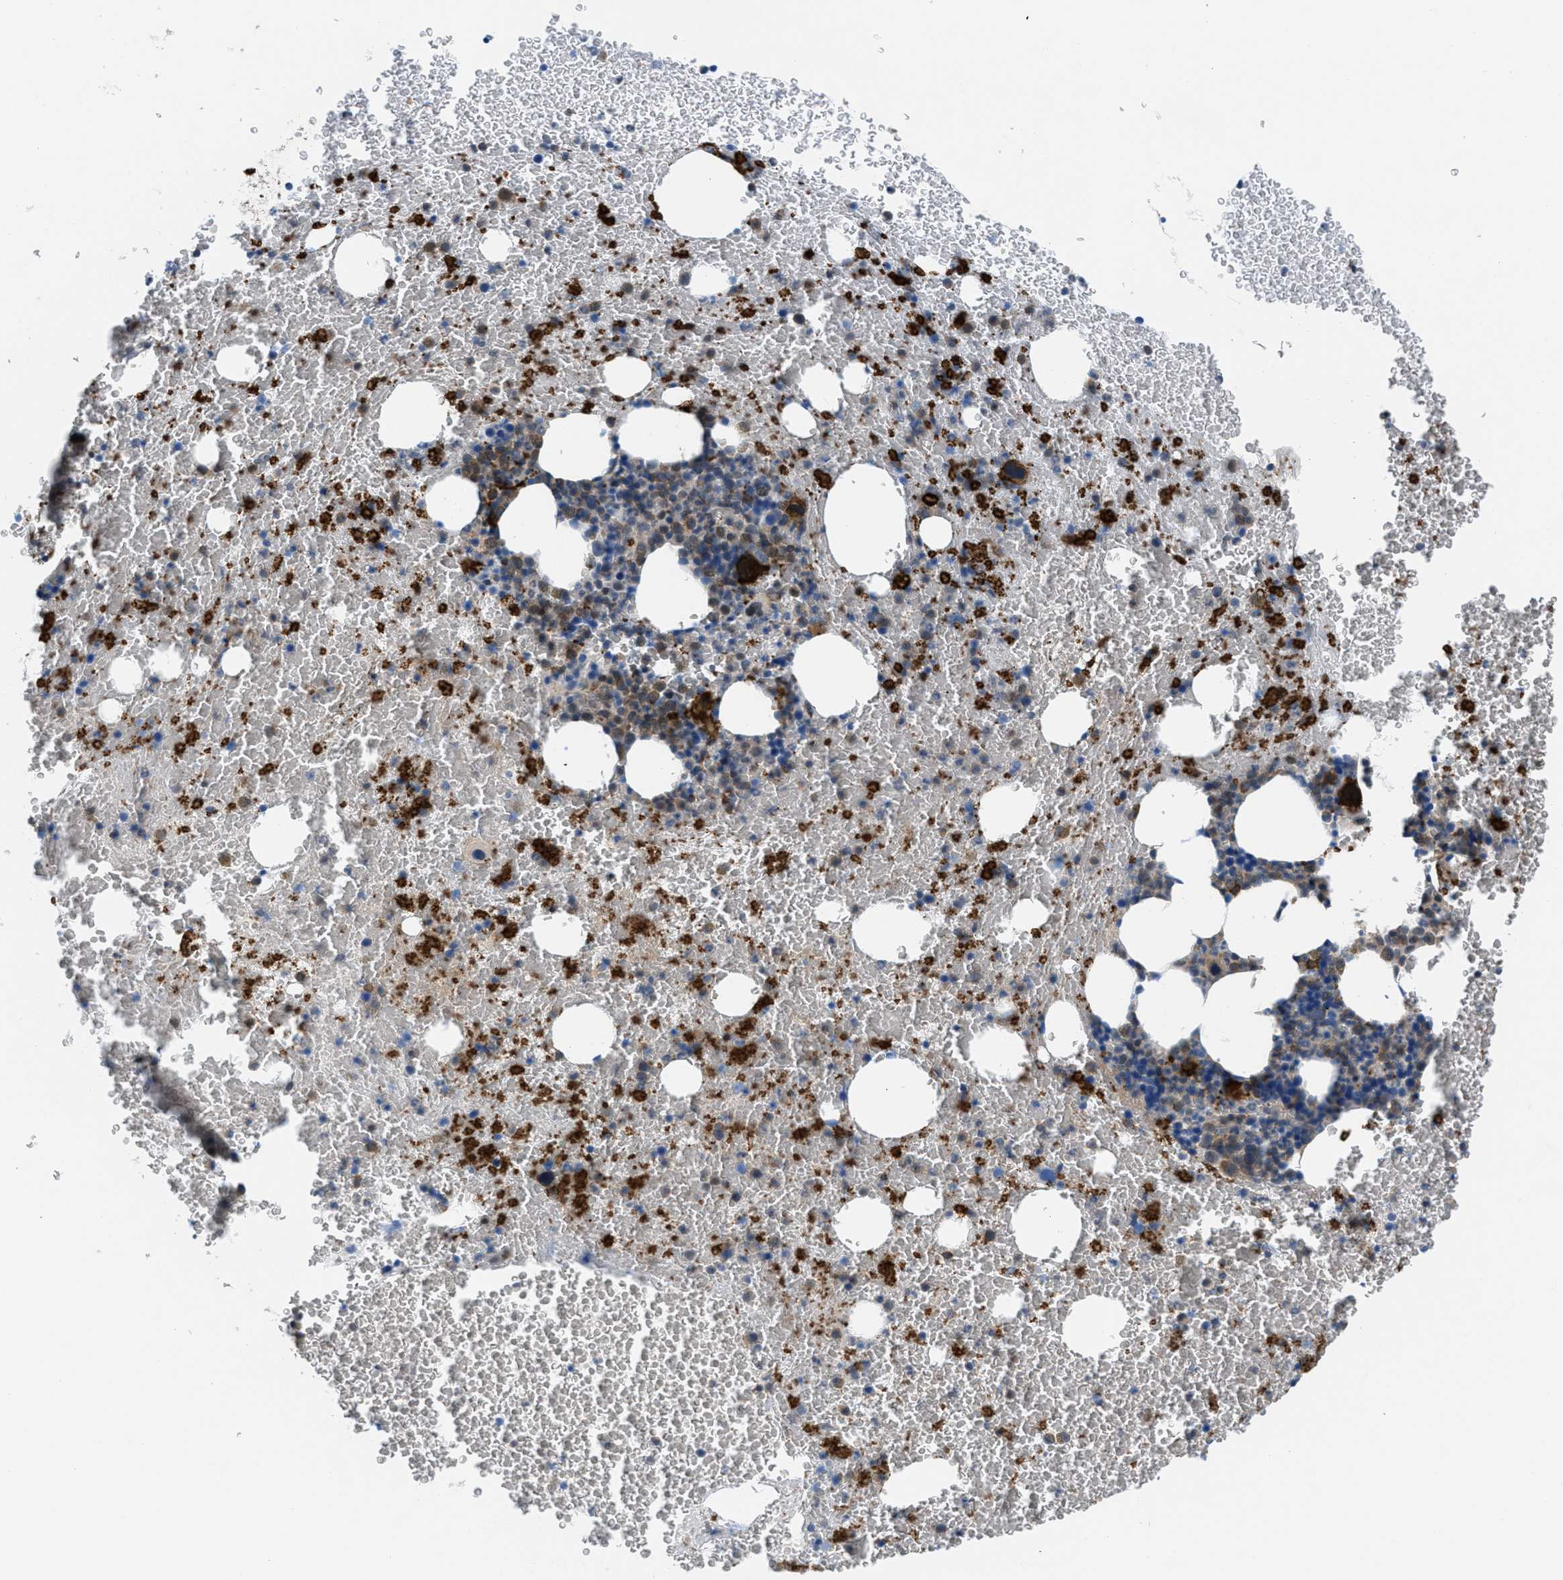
{"staining": {"intensity": "strong", "quantity": "25%-75%", "location": "cytoplasmic/membranous"}, "tissue": "bone marrow", "cell_type": "Hematopoietic cells", "image_type": "normal", "snomed": [{"axis": "morphology", "description": "Normal tissue, NOS"}, {"axis": "morphology", "description": "Inflammation, NOS"}, {"axis": "topography", "description": "Bone marrow"}], "caption": "Bone marrow stained with immunohistochemistry (IHC) shows strong cytoplasmic/membranous positivity in about 25%-75% of hematopoietic cells.", "gene": "MAPRE2", "patient": {"sex": "male", "age": 47}}